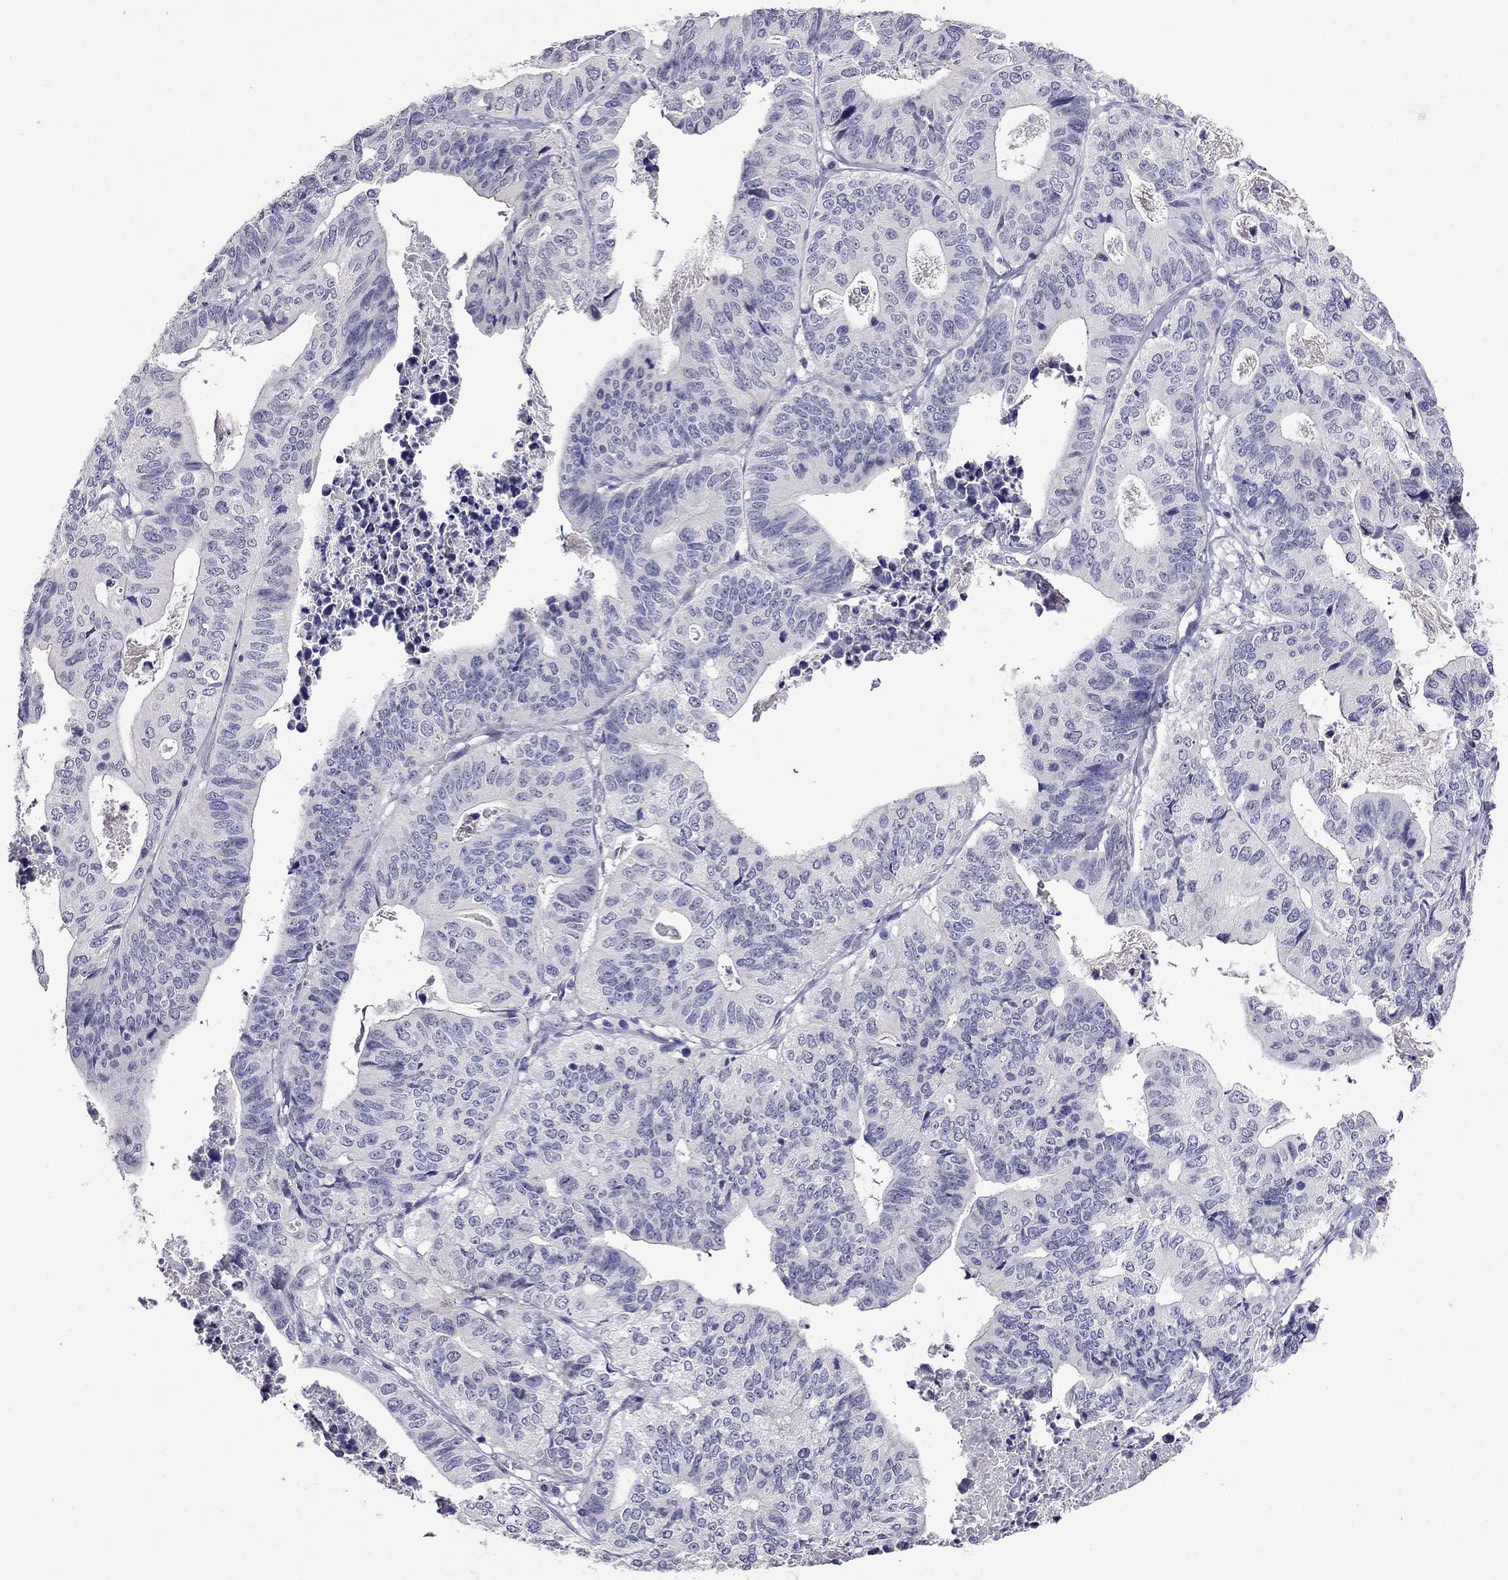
{"staining": {"intensity": "negative", "quantity": "none", "location": "none"}, "tissue": "stomach cancer", "cell_type": "Tumor cells", "image_type": "cancer", "snomed": [{"axis": "morphology", "description": "Adenocarcinoma, NOS"}, {"axis": "topography", "description": "Stomach, upper"}], "caption": "This is an immunohistochemistry image of human stomach cancer. There is no staining in tumor cells.", "gene": "STAR", "patient": {"sex": "female", "age": 67}}